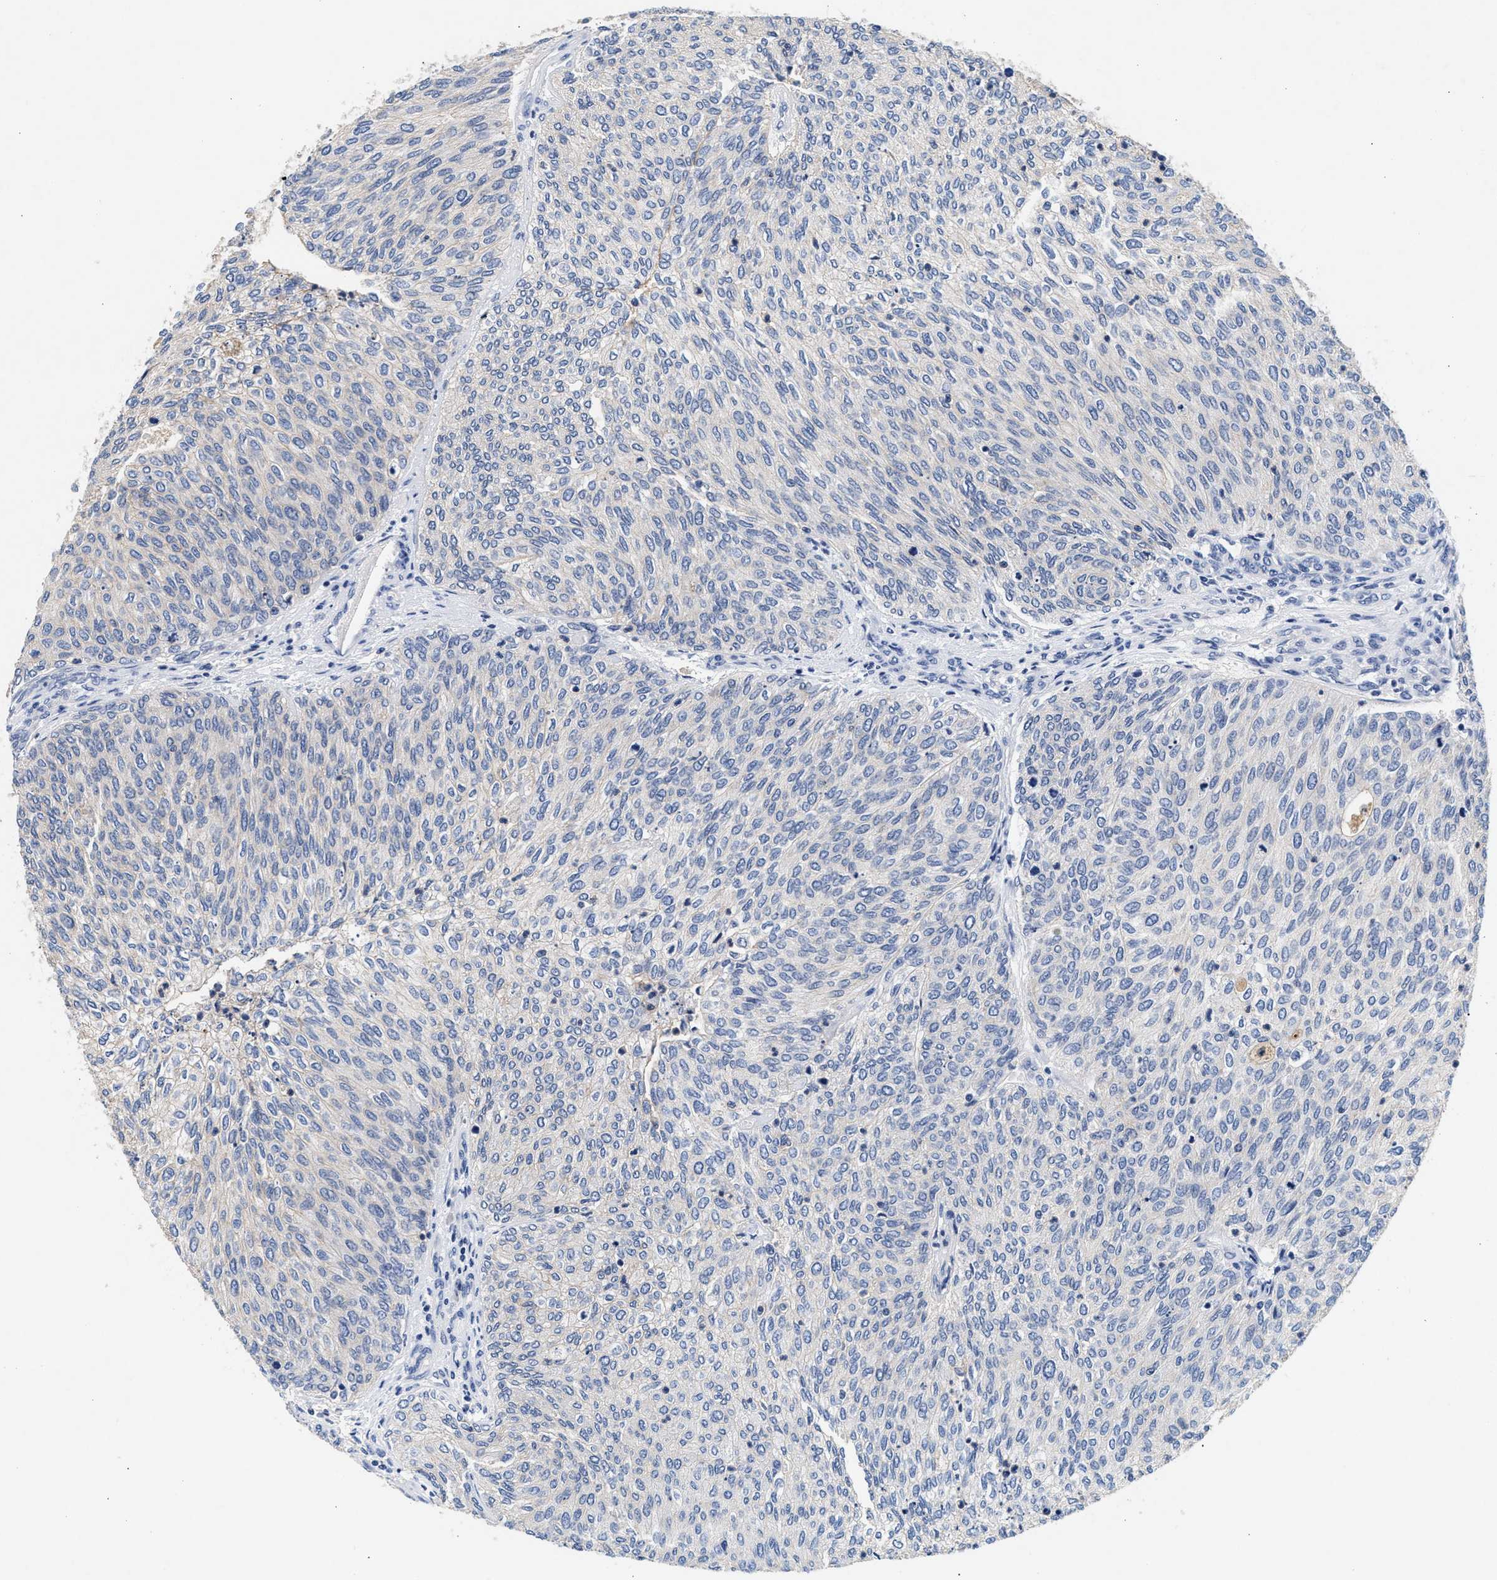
{"staining": {"intensity": "negative", "quantity": "none", "location": "none"}, "tissue": "urothelial cancer", "cell_type": "Tumor cells", "image_type": "cancer", "snomed": [{"axis": "morphology", "description": "Urothelial carcinoma, Low grade"}, {"axis": "topography", "description": "Urinary bladder"}], "caption": "This histopathology image is of urothelial cancer stained with IHC to label a protein in brown with the nuclei are counter-stained blue. There is no positivity in tumor cells.", "gene": "GNAI3", "patient": {"sex": "female", "age": 79}}